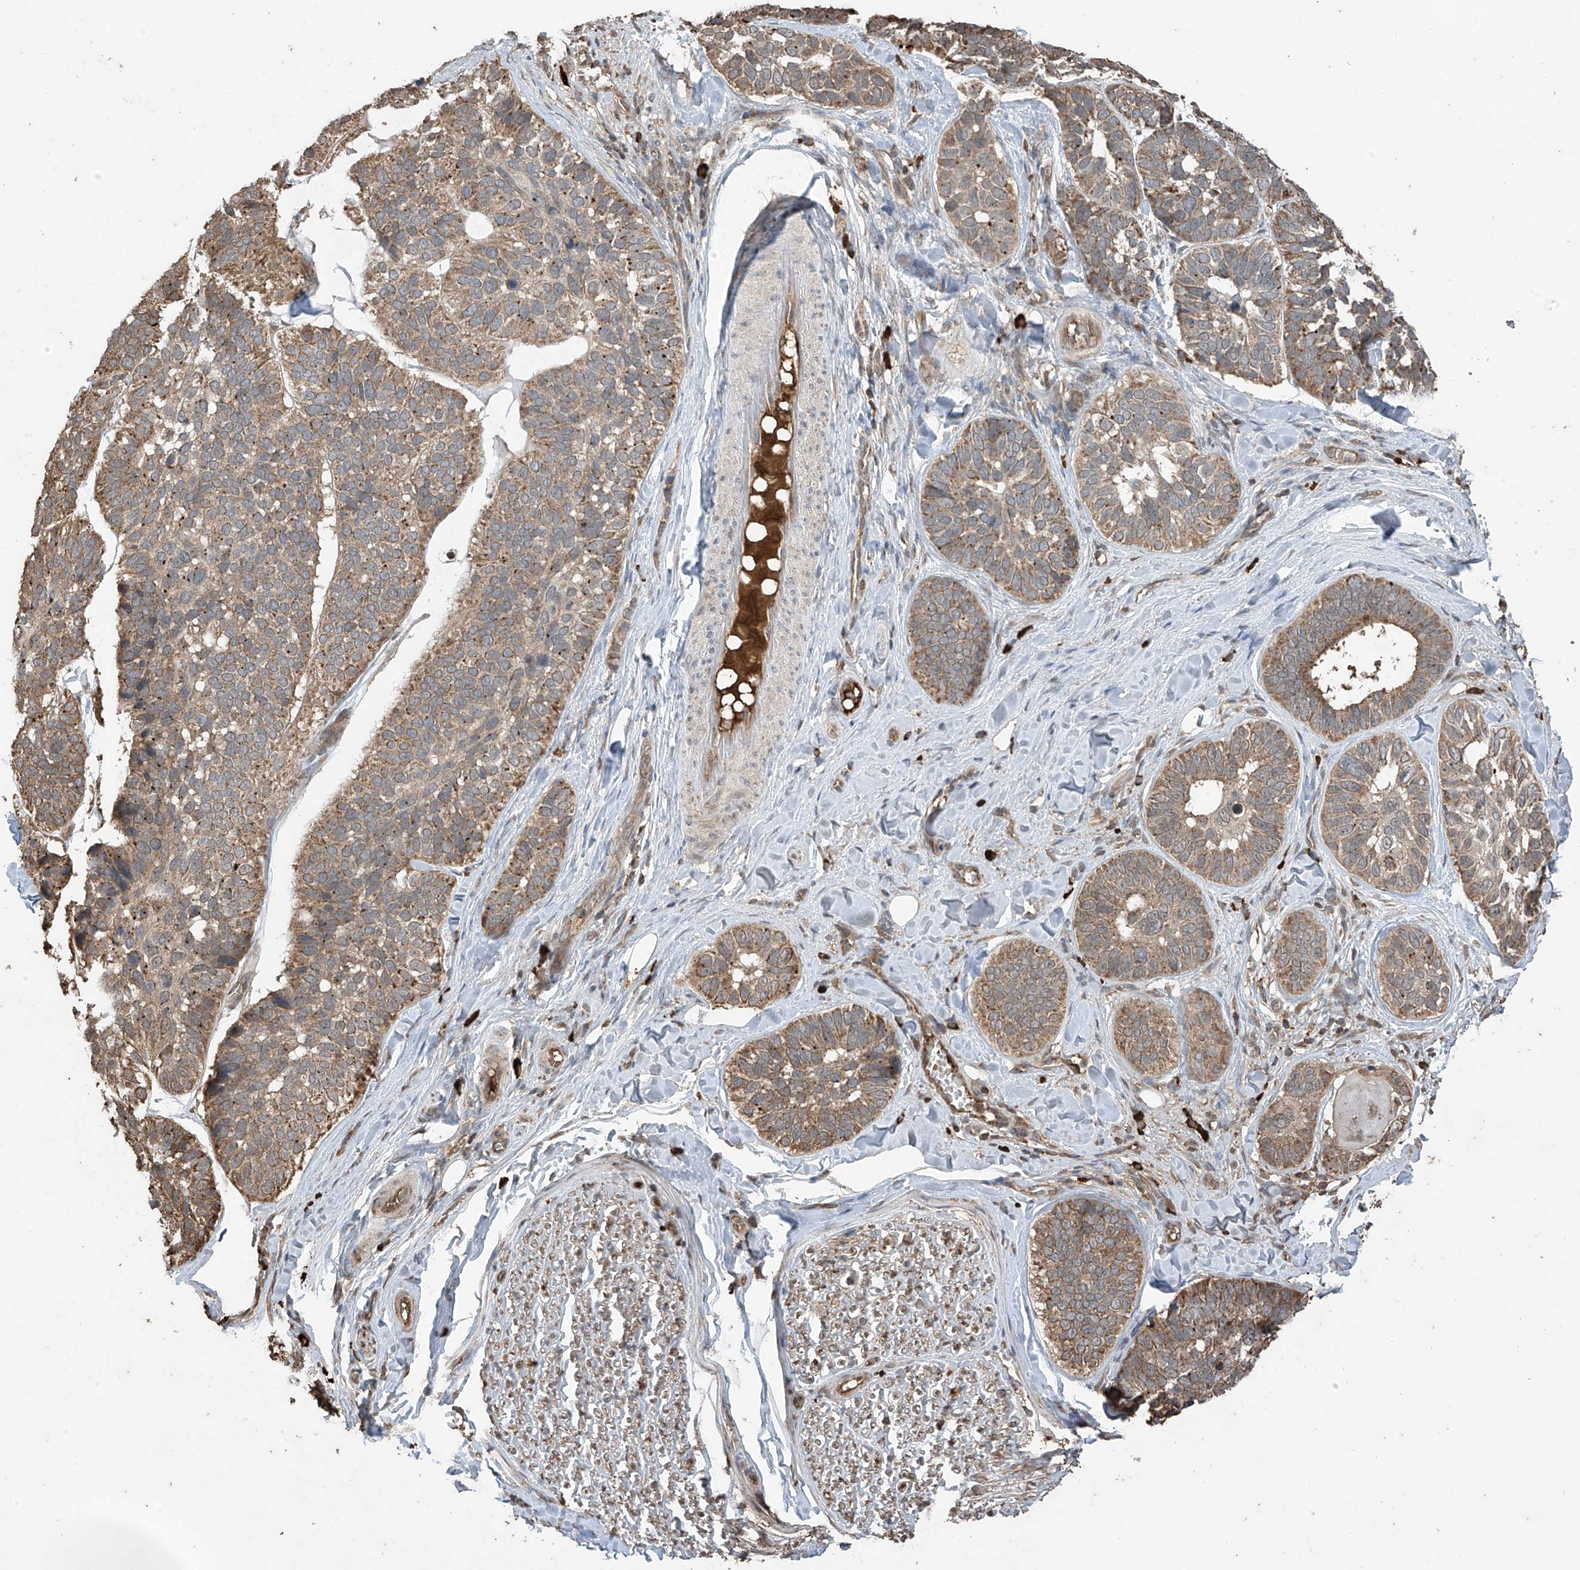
{"staining": {"intensity": "moderate", "quantity": ">75%", "location": "cytoplasmic/membranous"}, "tissue": "skin cancer", "cell_type": "Tumor cells", "image_type": "cancer", "snomed": [{"axis": "morphology", "description": "Basal cell carcinoma"}, {"axis": "topography", "description": "Skin"}], "caption": "Approximately >75% of tumor cells in human skin cancer reveal moderate cytoplasmic/membranous protein expression as visualized by brown immunohistochemical staining.", "gene": "PNPT1", "patient": {"sex": "male", "age": 62}}